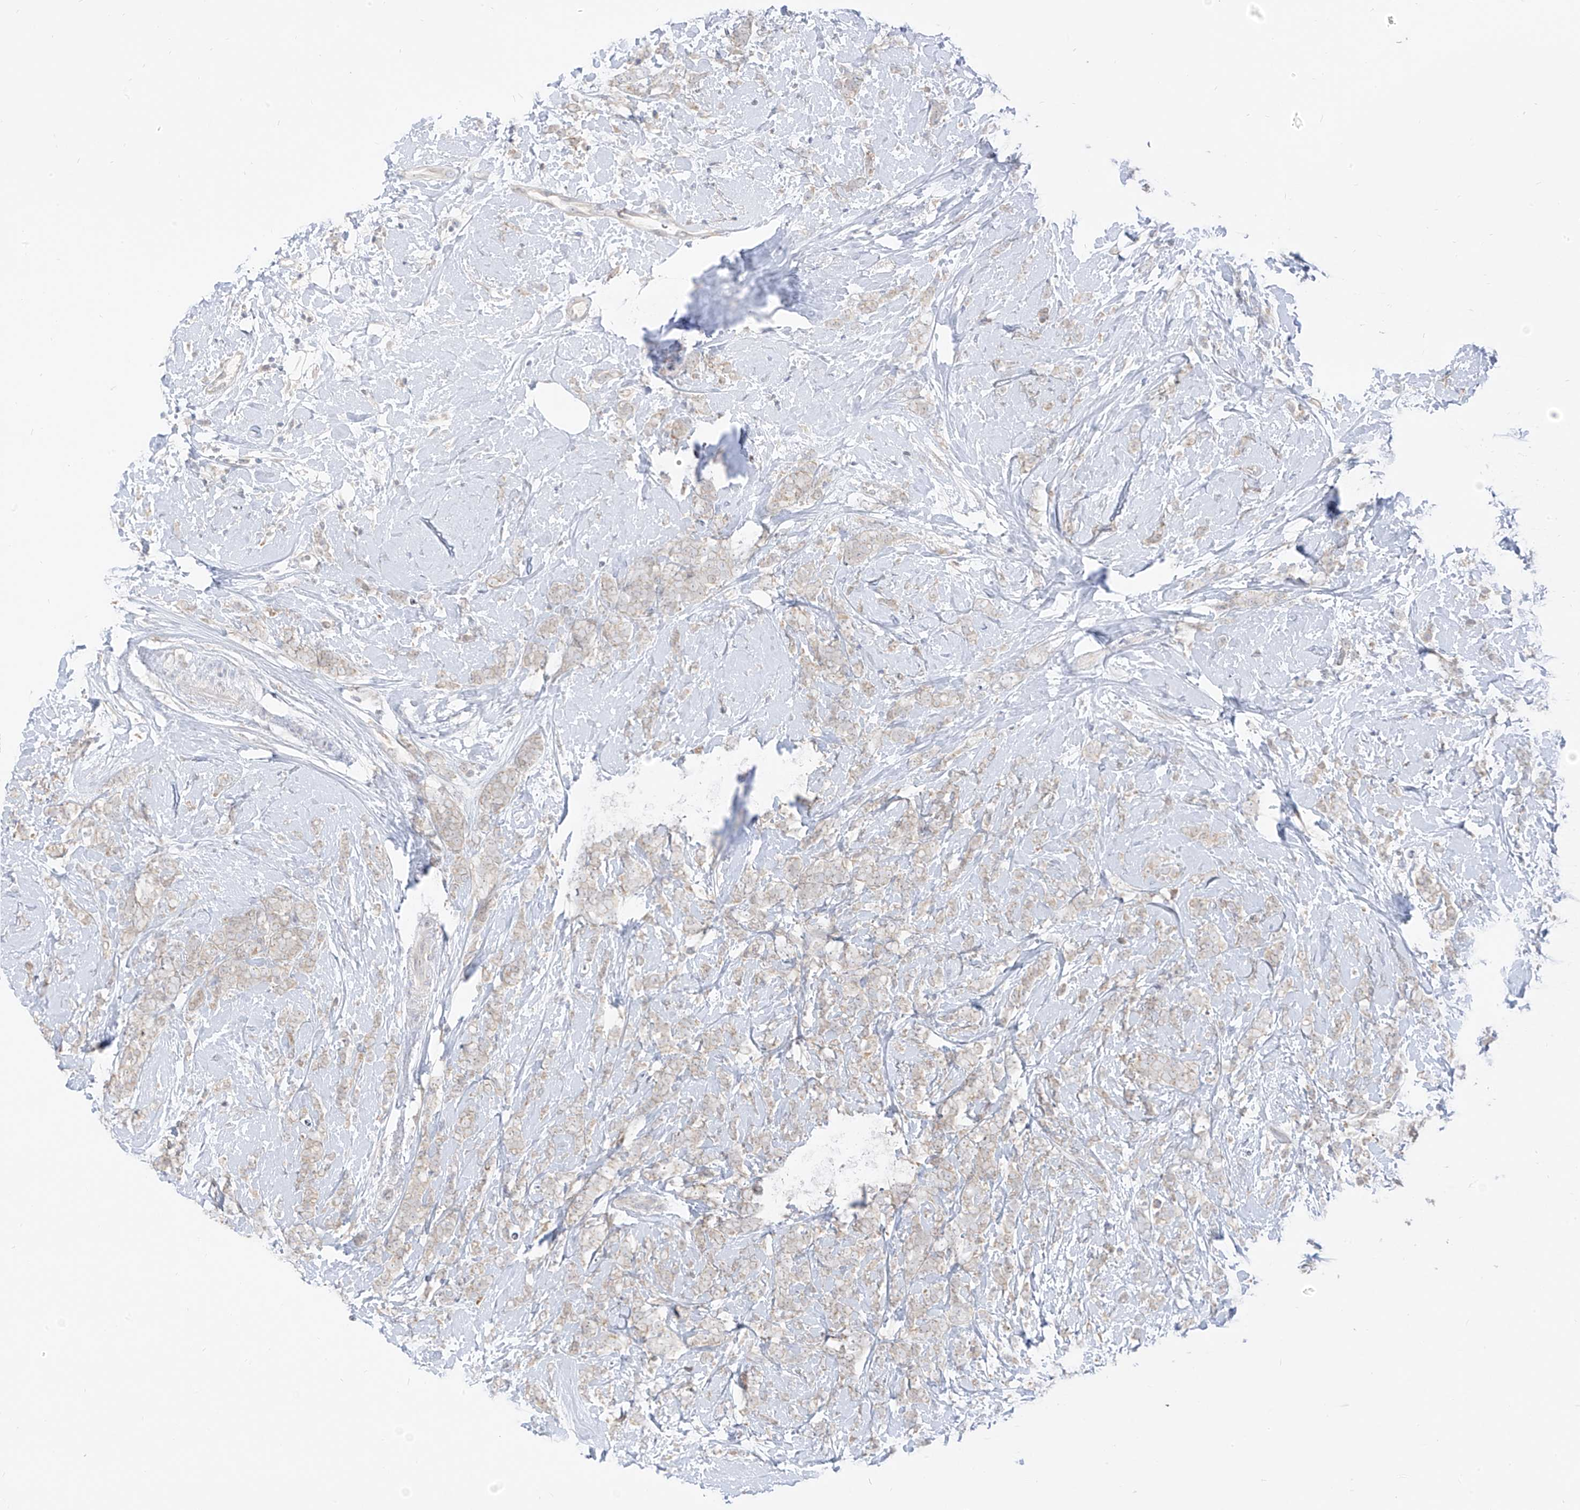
{"staining": {"intensity": "negative", "quantity": "none", "location": "none"}, "tissue": "breast cancer", "cell_type": "Tumor cells", "image_type": "cancer", "snomed": [{"axis": "morphology", "description": "Lobular carcinoma"}, {"axis": "topography", "description": "Breast"}], "caption": "This is an IHC micrograph of breast lobular carcinoma. There is no positivity in tumor cells.", "gene": "C2orf42", "patient": {"sex": "female", "age": 58}}